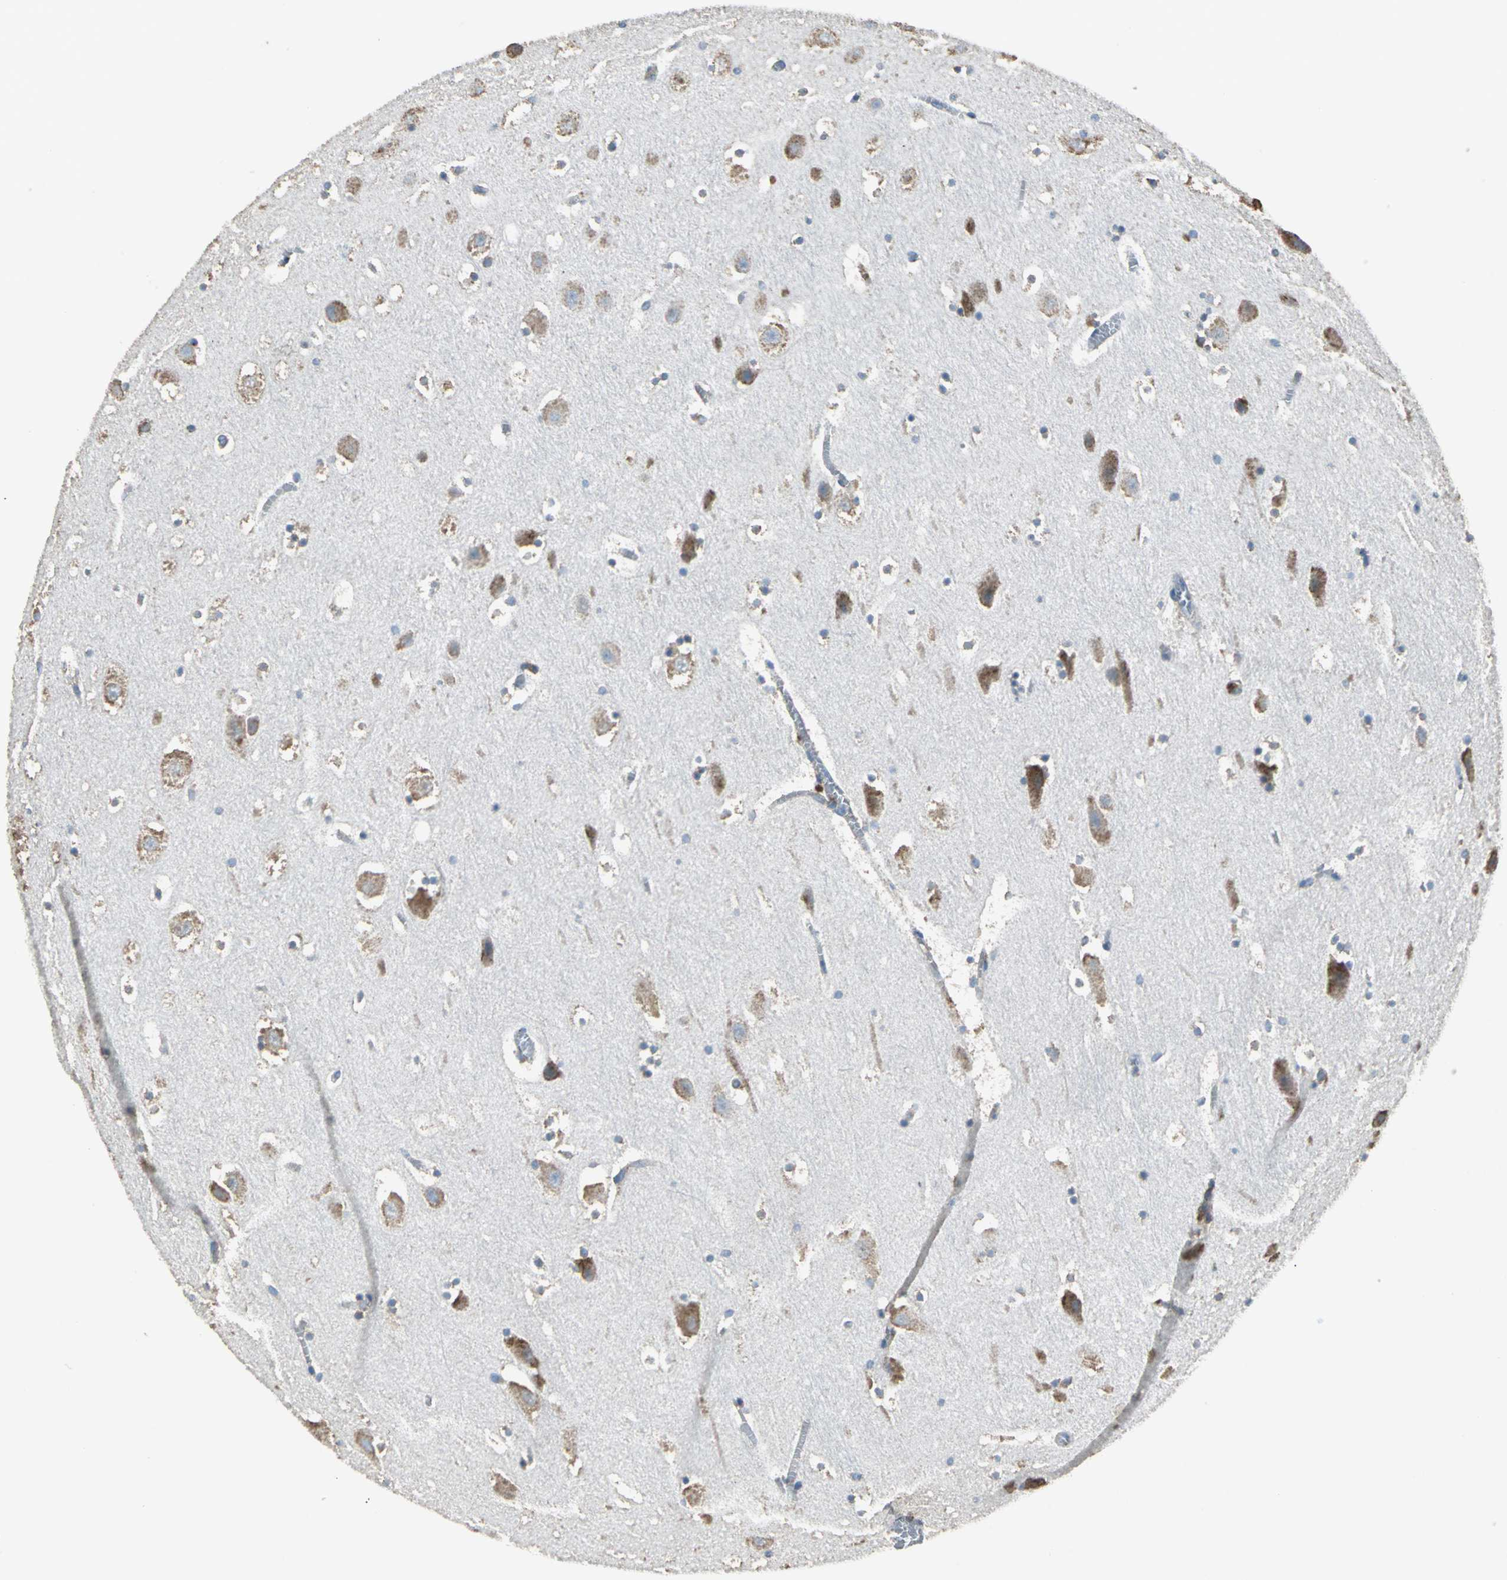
{"staining": {"intensity": "moderate", "quantity": "25%-75%", "location": "cytoplasmic/membranous"}, "tissue": "hippocampus", "cell_type": "Glial cells", "image_type": "normal", "snomed": [{"axis": "morphology", "description": "Normal tissue, NOS"}, {"axis": "topography", "description": "Hippocampus"}], "caption": "A medium amount of moderate cytoplasmic/membranous expression is seen in about 25%-75% of glial cells in benign hippocampus. (DAB IHC with brightfield microscopy, high magnification).", "gene": "HEPH", "patient": {"sex": "male", "age": 45}}